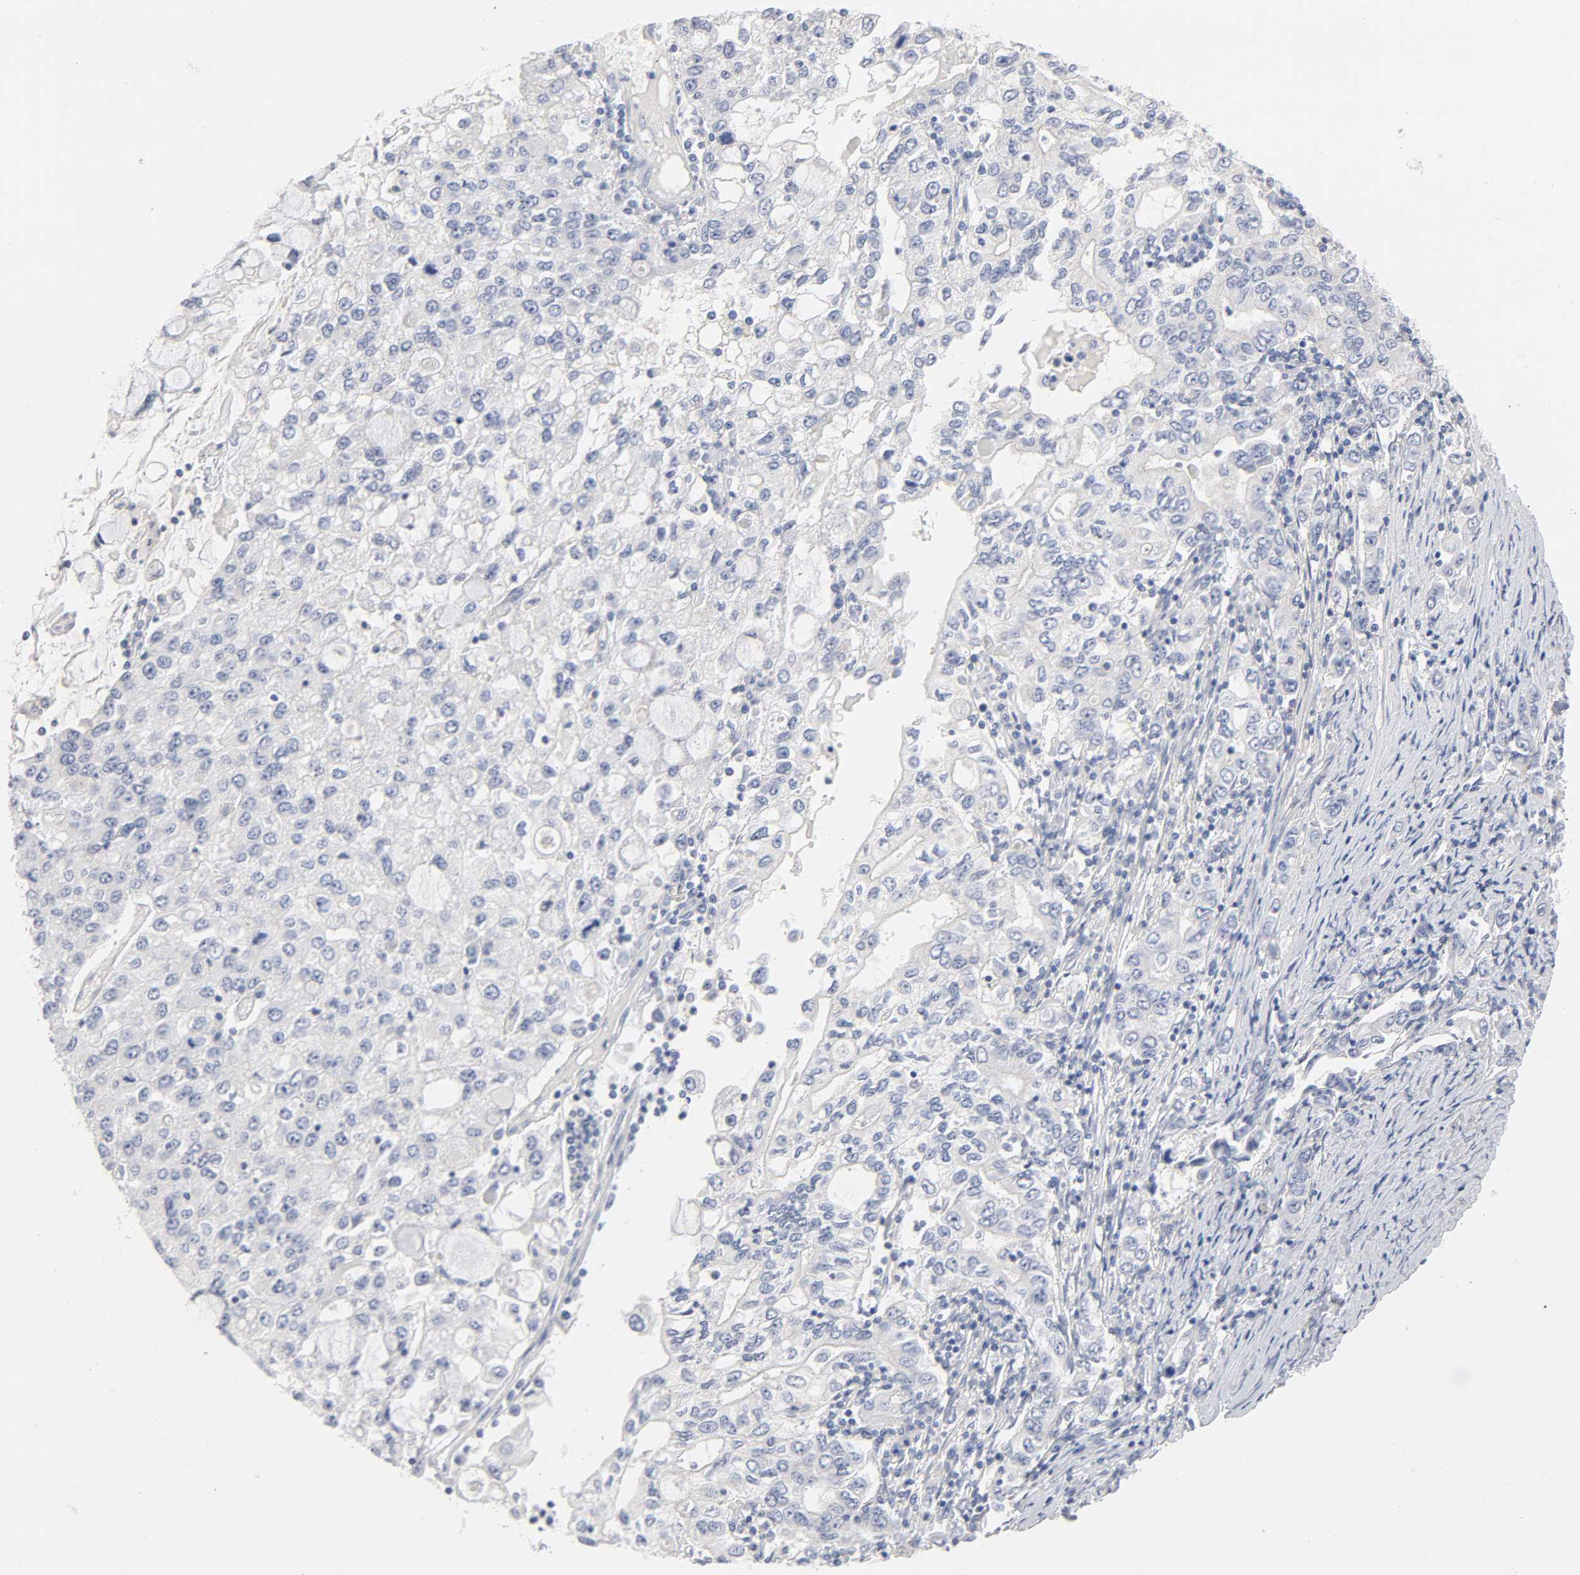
{"staining": {"intensity": "negative", "quantity": "none", "location": "none"}, "tissue": "stomach cancer", "cell_type": "Tumor cells", "image_type": "cancer", "snomed": [{"axis": "morphology", "description": "Adenocarcinoma, NOS"}, {"axis": "topography", "description": "Stomach, lower"}], "caption": "Immunohistochemistry image of neoplastic tissue: human stomach cancer (adenocarcinoma) stained with DAB (3,3'-diaminobenzidine) exhibits no significant protein staining in tumor cells. (Stains: DAB immunohistochemistry (IHC) with hematoxylin counter stain, Microscopy: brightfield microscopy at high magnification).", "gene": "ROCK1", "patient": {"sex": "female", "age": 72}}